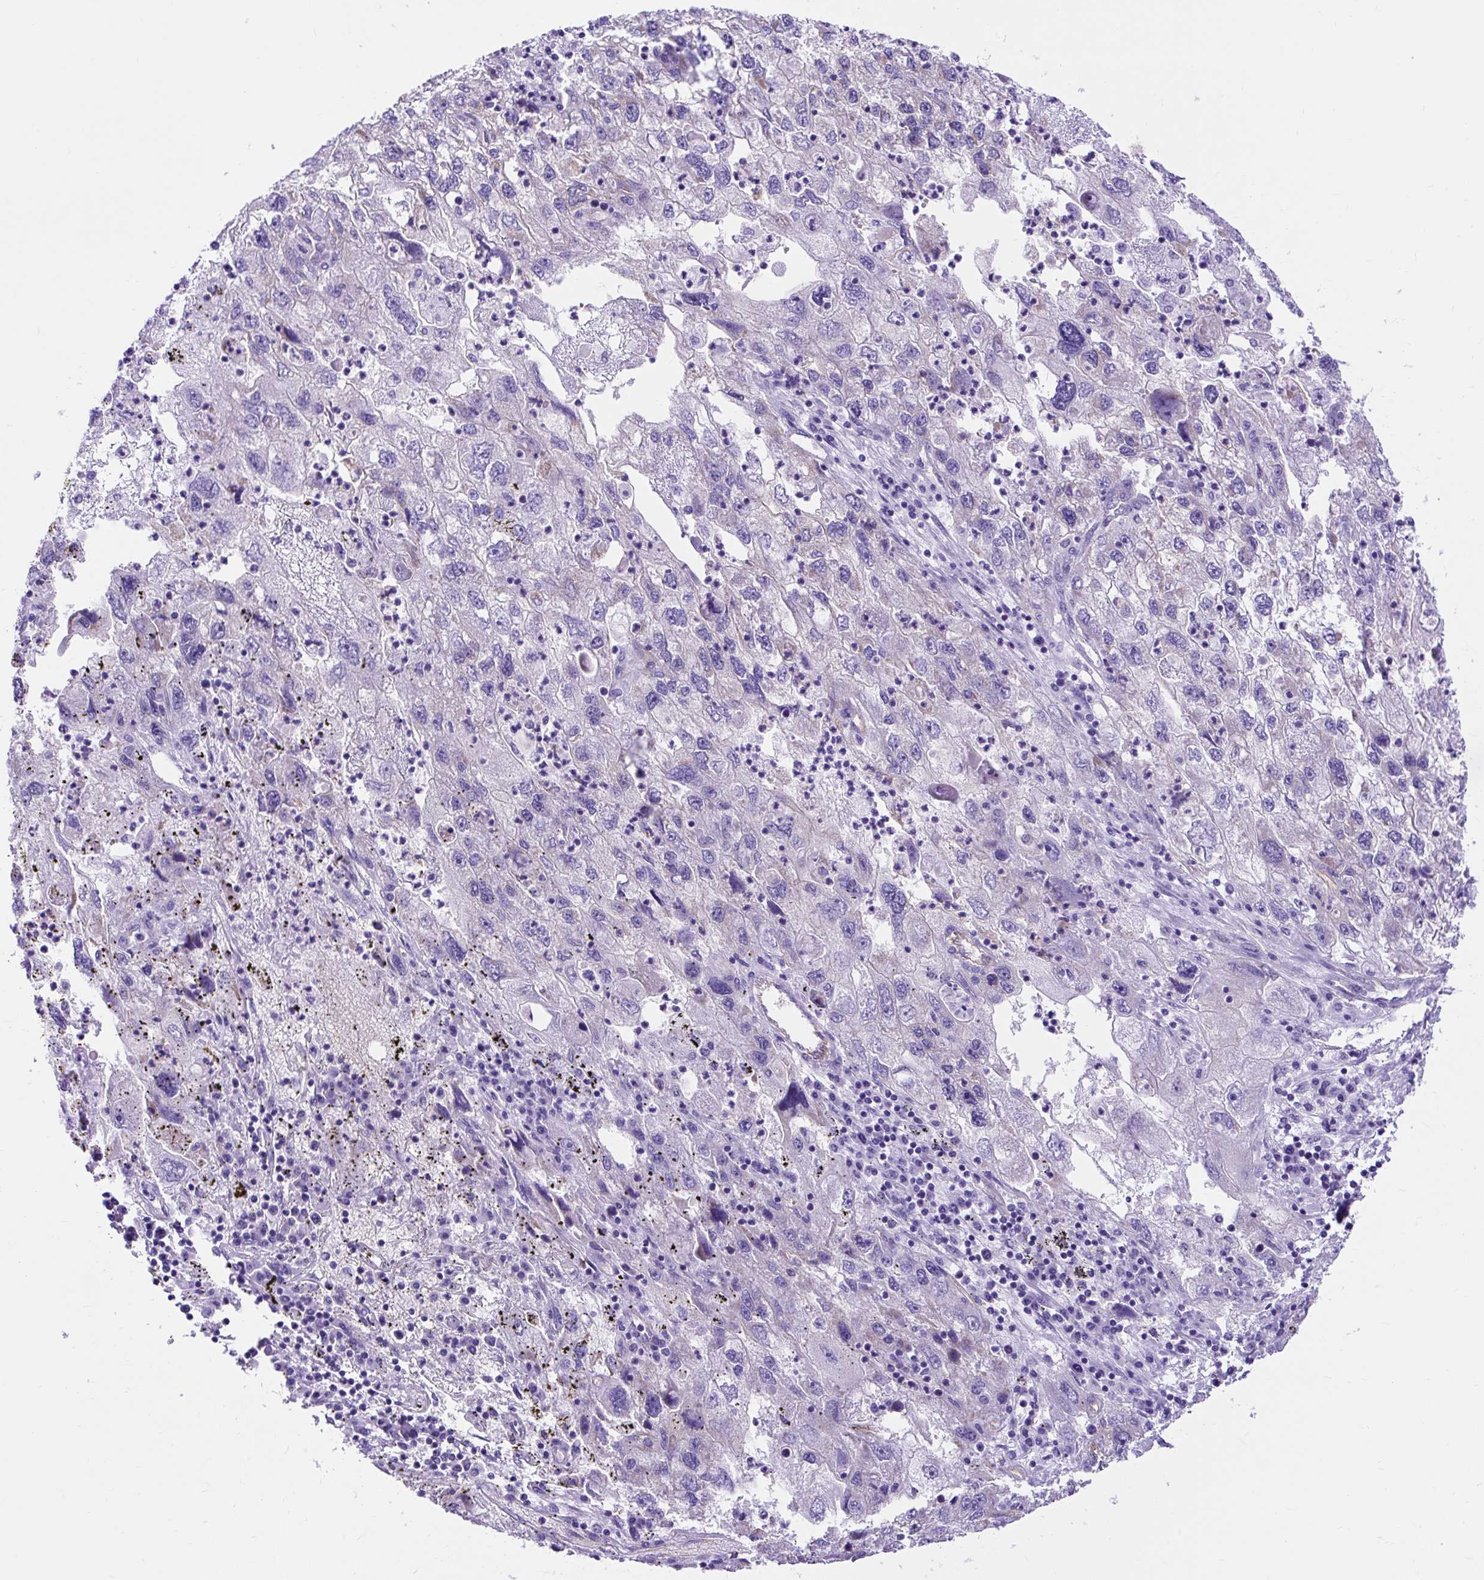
{"staining": {"intensity": "negative", "quantity": "none", "location": "none"}, "tissue": "endometrial cancer", "cell_type": "Tumor cells", "image_type": "cancer", "snomed": [{"axis": "morphology", "description": "Adenocarcinoma, NOS"}, {"axis": "topography", "description": "Endometrium"}], "caption": "The histopathology image displays no significant positivity in tumor cells of endometrial cancer (adenocarcinoma). Brightfield microscopy of immunohistochemistry (IHC) stained with DAB (brown) and hematoxylin (blue), captured at high magnification.", "gene": "HIP1R", "patient": {"sex": "female", "age": 49}}